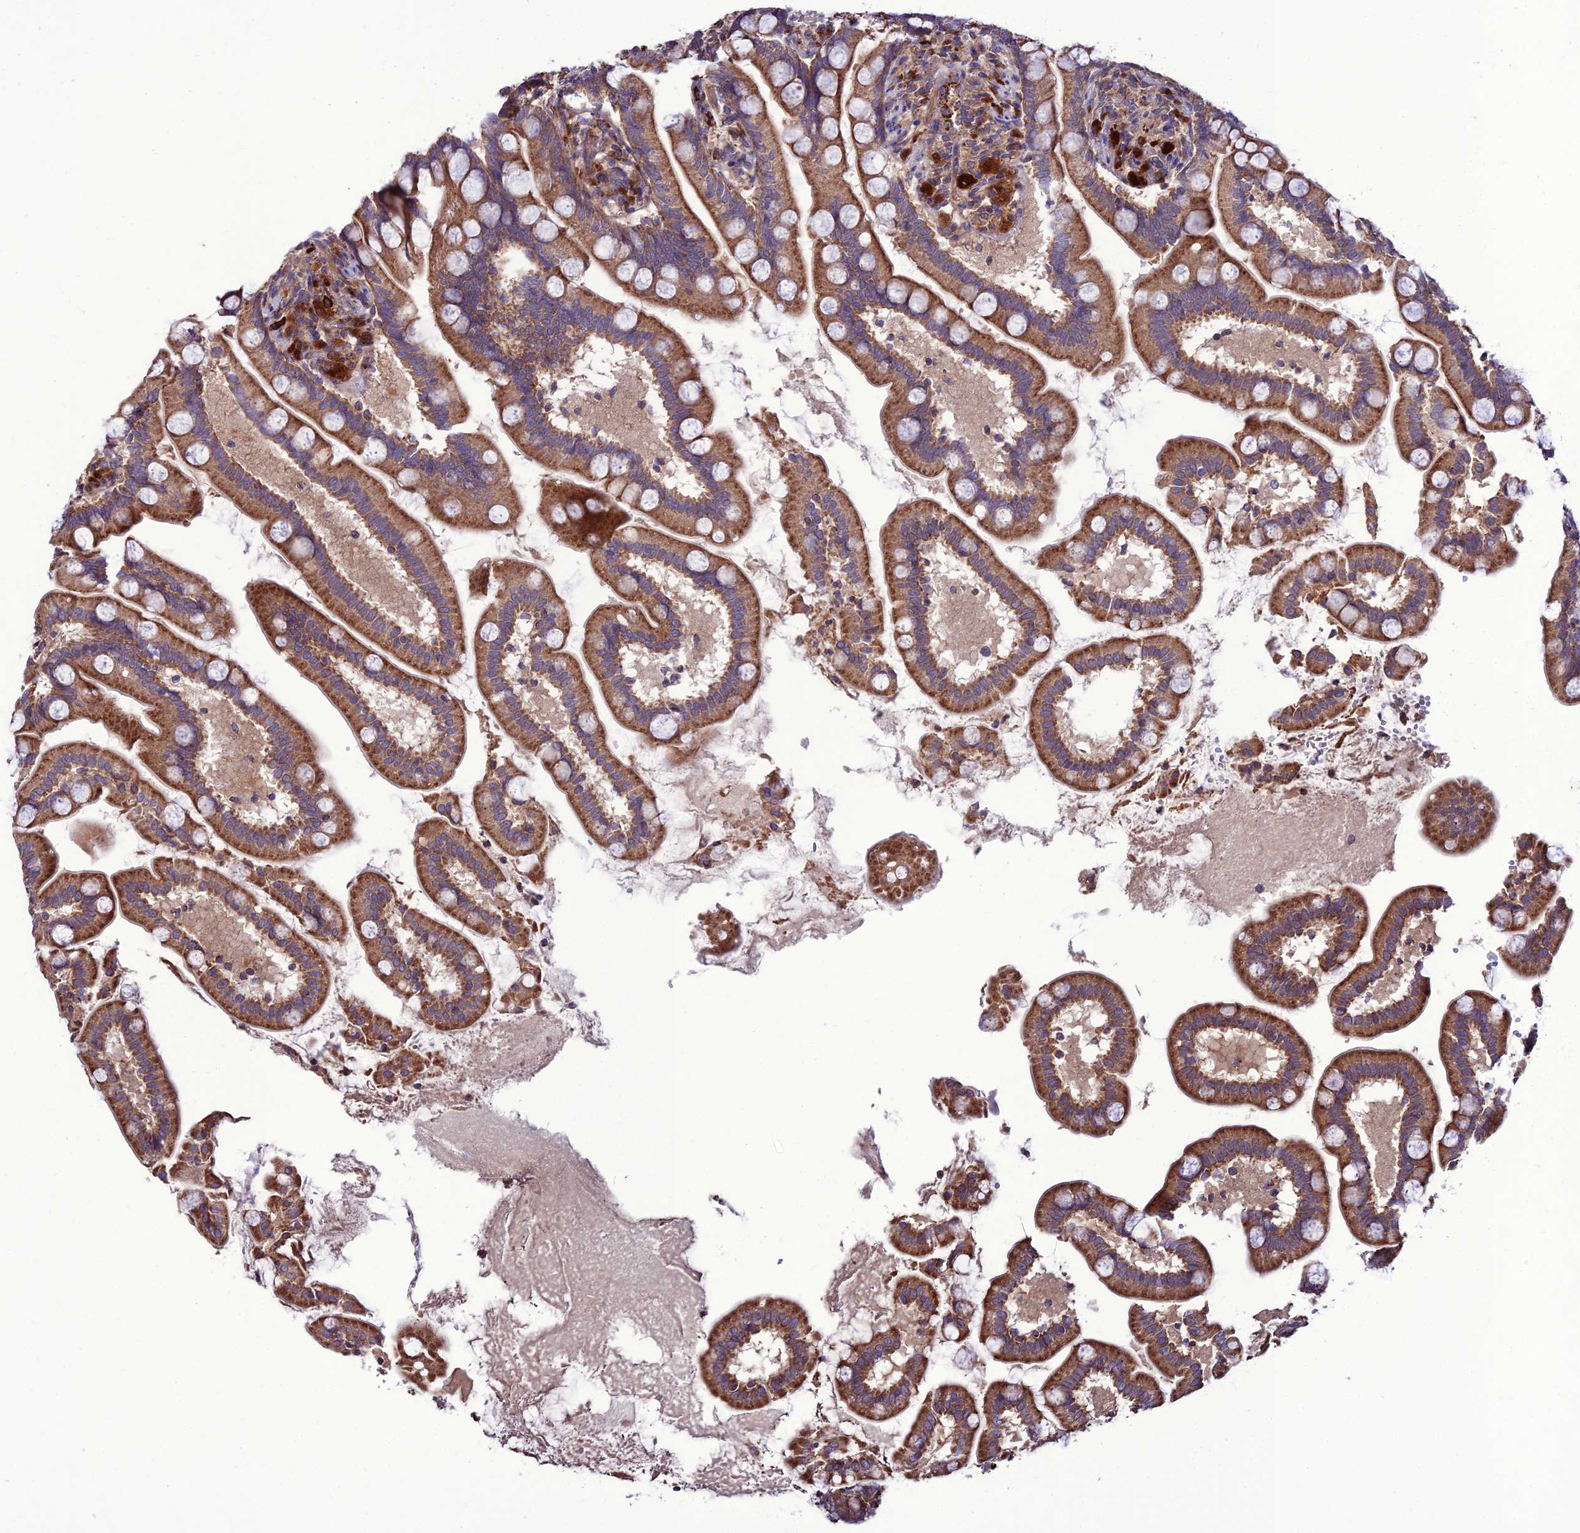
{"staining": {"intensity": "strong", "quantity": ">75%", "location": "cytoplasmic/membranous"}, "tissue": "small intestine", "cell_type": "Glandular cells", "image_type": "normal", "snomed": [{"axis": "morphology", "description": "Normal tissue, NOS"}, {"axis": "topography", "description": "Small intestine"}], "caption": "Small intestine stained for a protein (brown) exhibits strong cytoplasmic/membranous positive positivity in about >75% of glandular cells.", "gene": "PPIL3", "patient": {"sex": "female", "age": 64}}